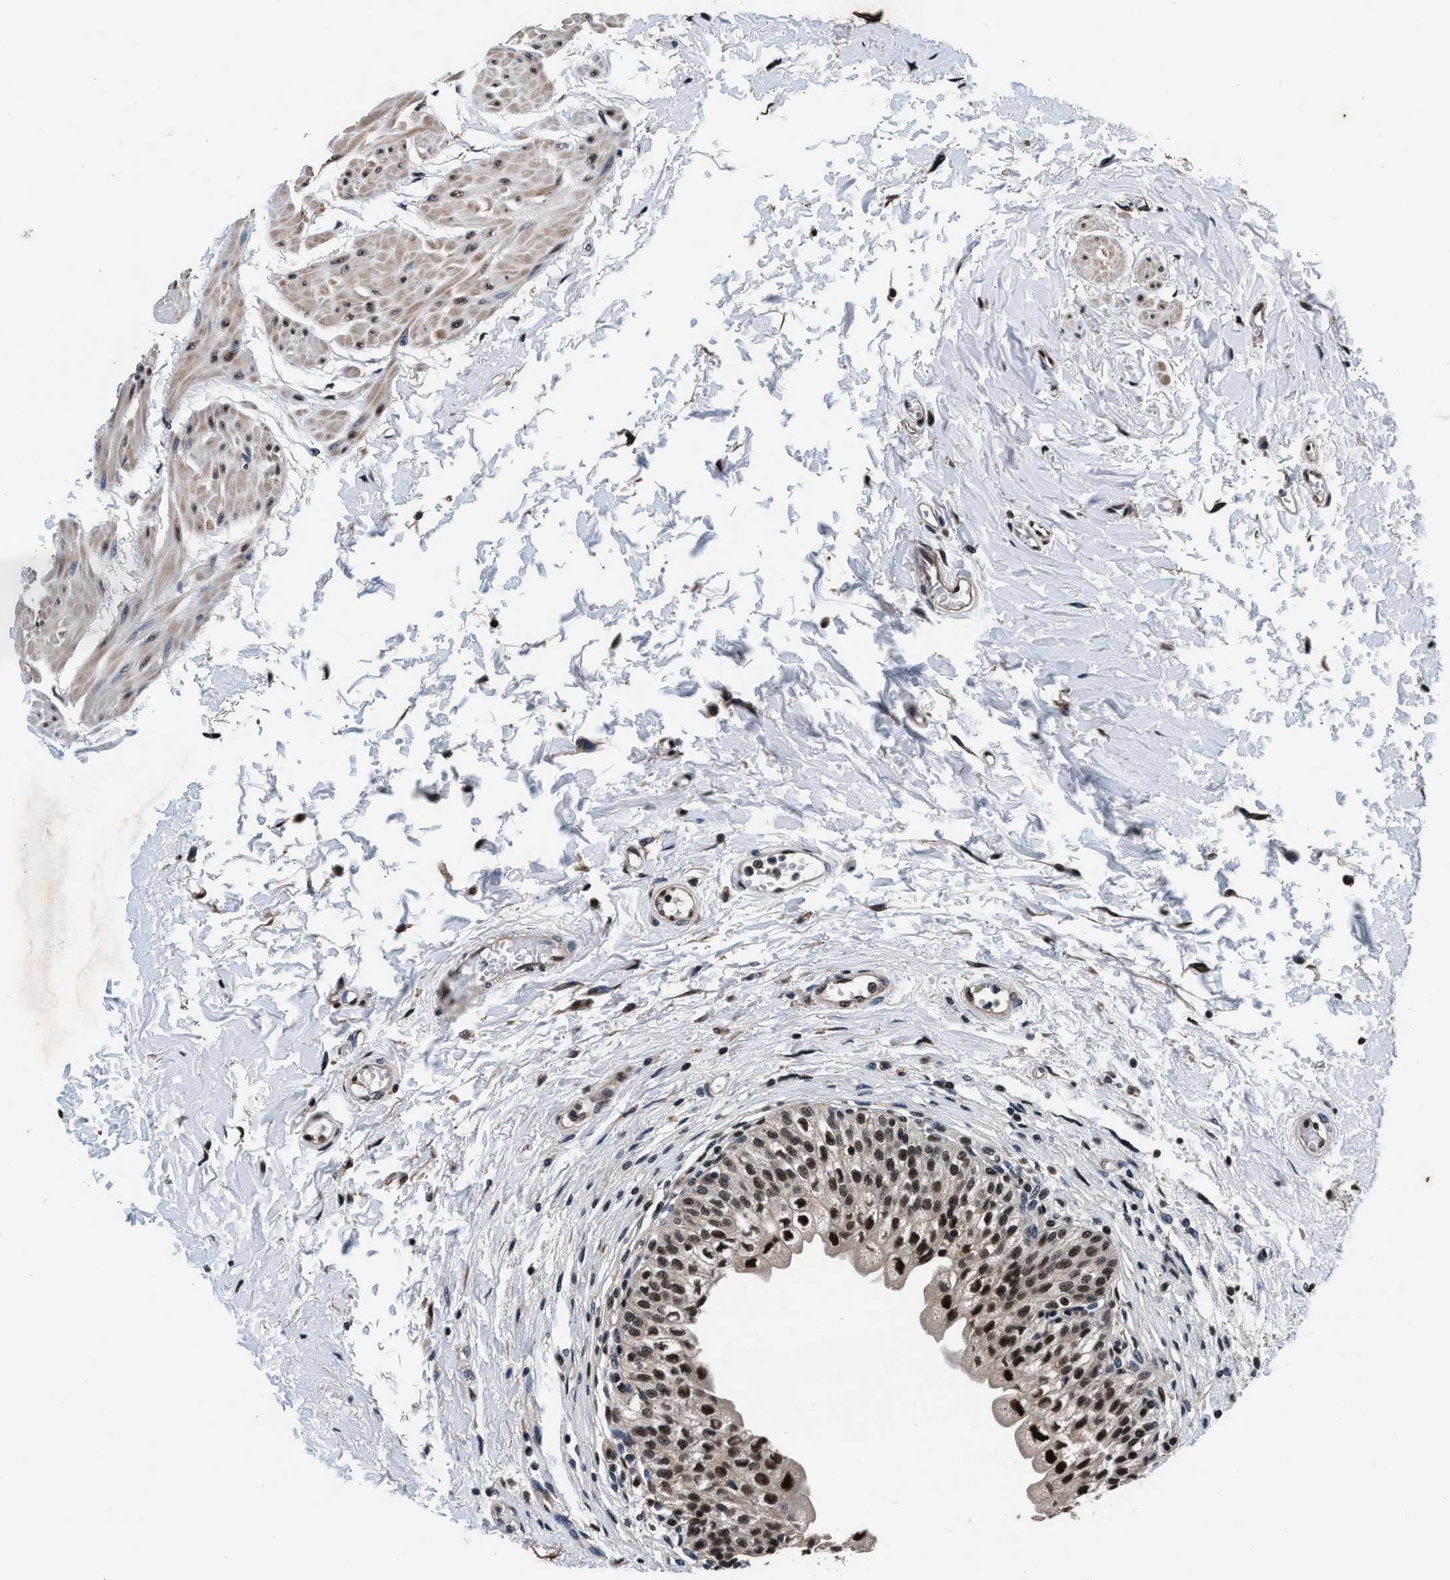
{"staining": {"intensity": "strong", "quantity": "25%-75%", "location": "nuclear"}, "tissue": "urinary bladder", "cell_type": "Urothelial cells", "image_type": "normal", "snomed": [{"axis": "morphology", "description": "Normal tissue, NOS"}, {"axis": "topography", "description": "Urinary bladder"}], "caption": "DAB immunohistochemical staining of normal human urinary bladder reveals strong nuclear protein expression in about 25%-75% of urothelial cells. (Stains: DAB in brown, nuclei in blue, Microscopy: brightfield microscopy at high magnification).", "gene": "USP16", "patient": {"sex": "male", "age": 55}}